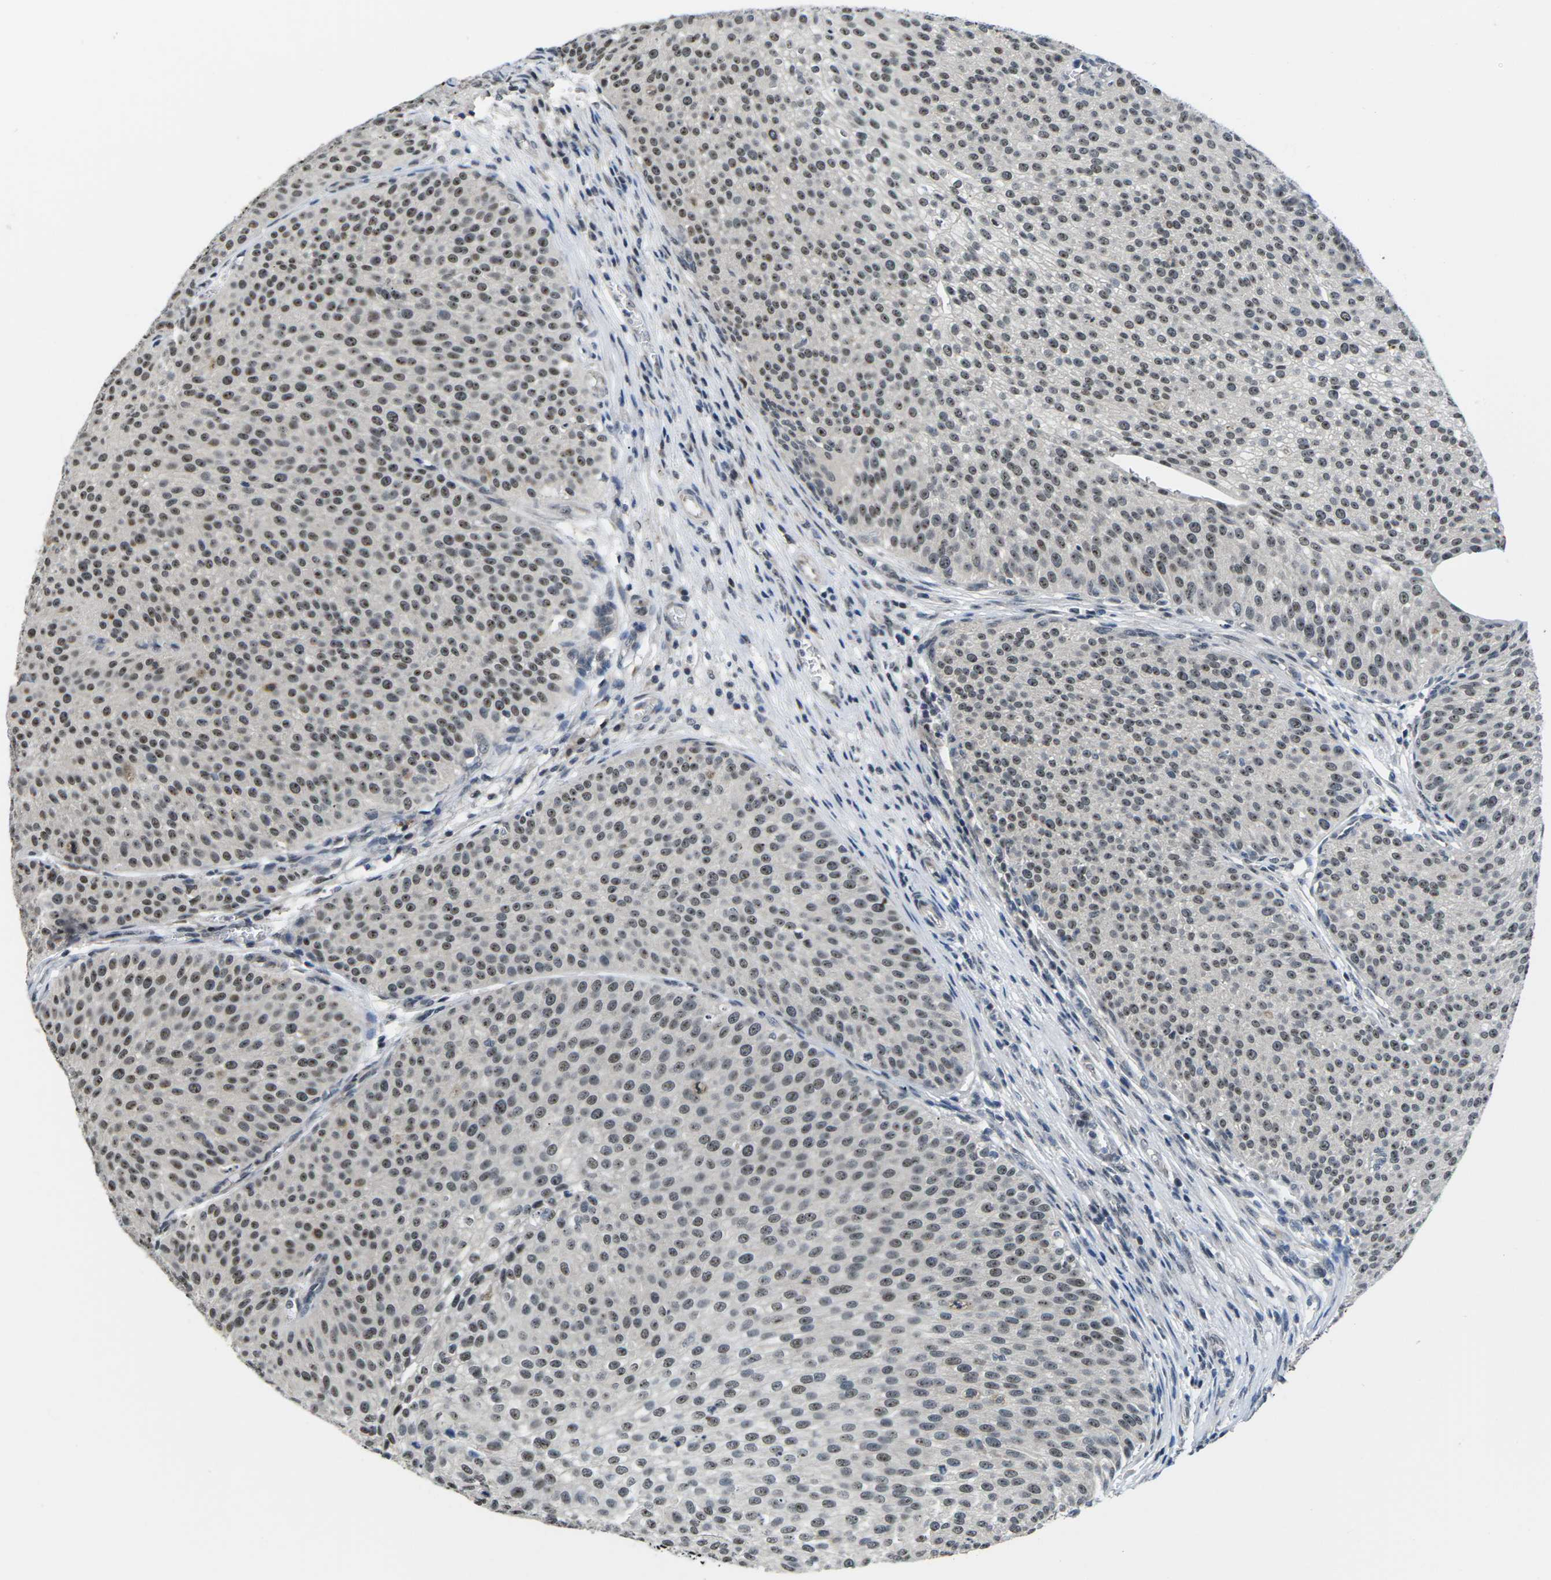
{"staining": {"intensity": "weak", "quantity": ">75%", "location": "nuclear"}, "tissue": "urothelial cancer", "cell_type": "Tumor cells", "image_type": "cancer", "snomed": [{"axis": "morphology", "description": "Urothelial carcinoma, Low grade"}, {"axis": "topography", "description": "Smooth muscle"}, {"axis": "topography", "description": "Urinary bladder"}], "caption": "IHC micrograph of human low-grade urothelial carcinoma stained for a protein (brown), which displays low levels of weak nuclear expression in about >75% of tumor cells.", "gene": "NSRP1", "patient": {"sex": "male", "age": 60}}